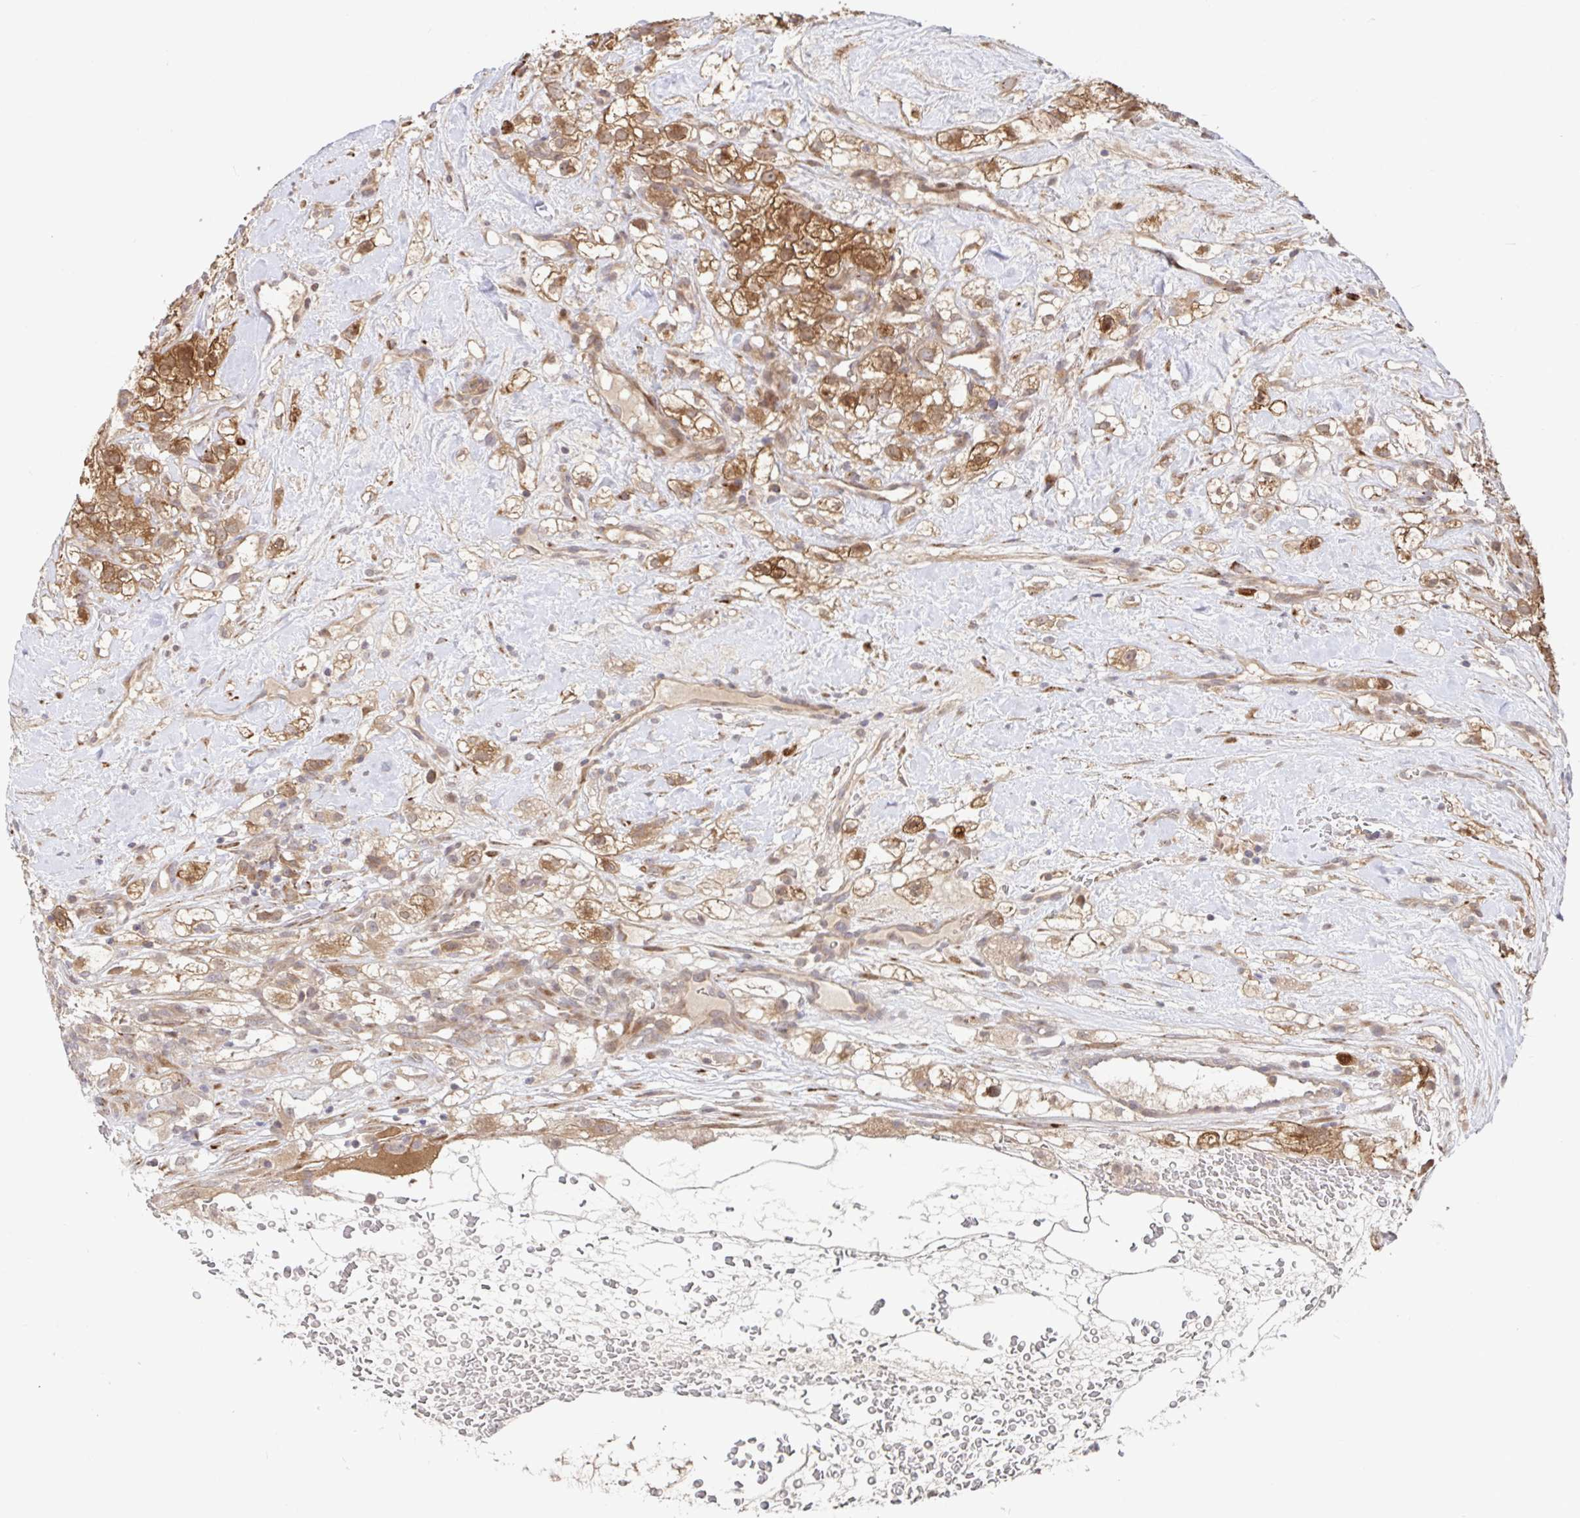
{"staining": {"intensity": "moderate", "quantity": ">75%", "location": "cytoplasmic/membranous"}, "tissue": "renal cancer", "cell_type": "Tumor cells", "image_type": "cancer", "snomed": [{"axis": "morphology", "description": "Adenocarcinoma, NOS"}, {"axis": "topography", "description": "Kidney"}], "caption": "Human renal cancer stained with a brown dye reveals moderate cytoplasmic/membranous positive staining in about >75% of tumor cells.", "gene": "AACS", "patient": {"sex": "male", "age": 59}}